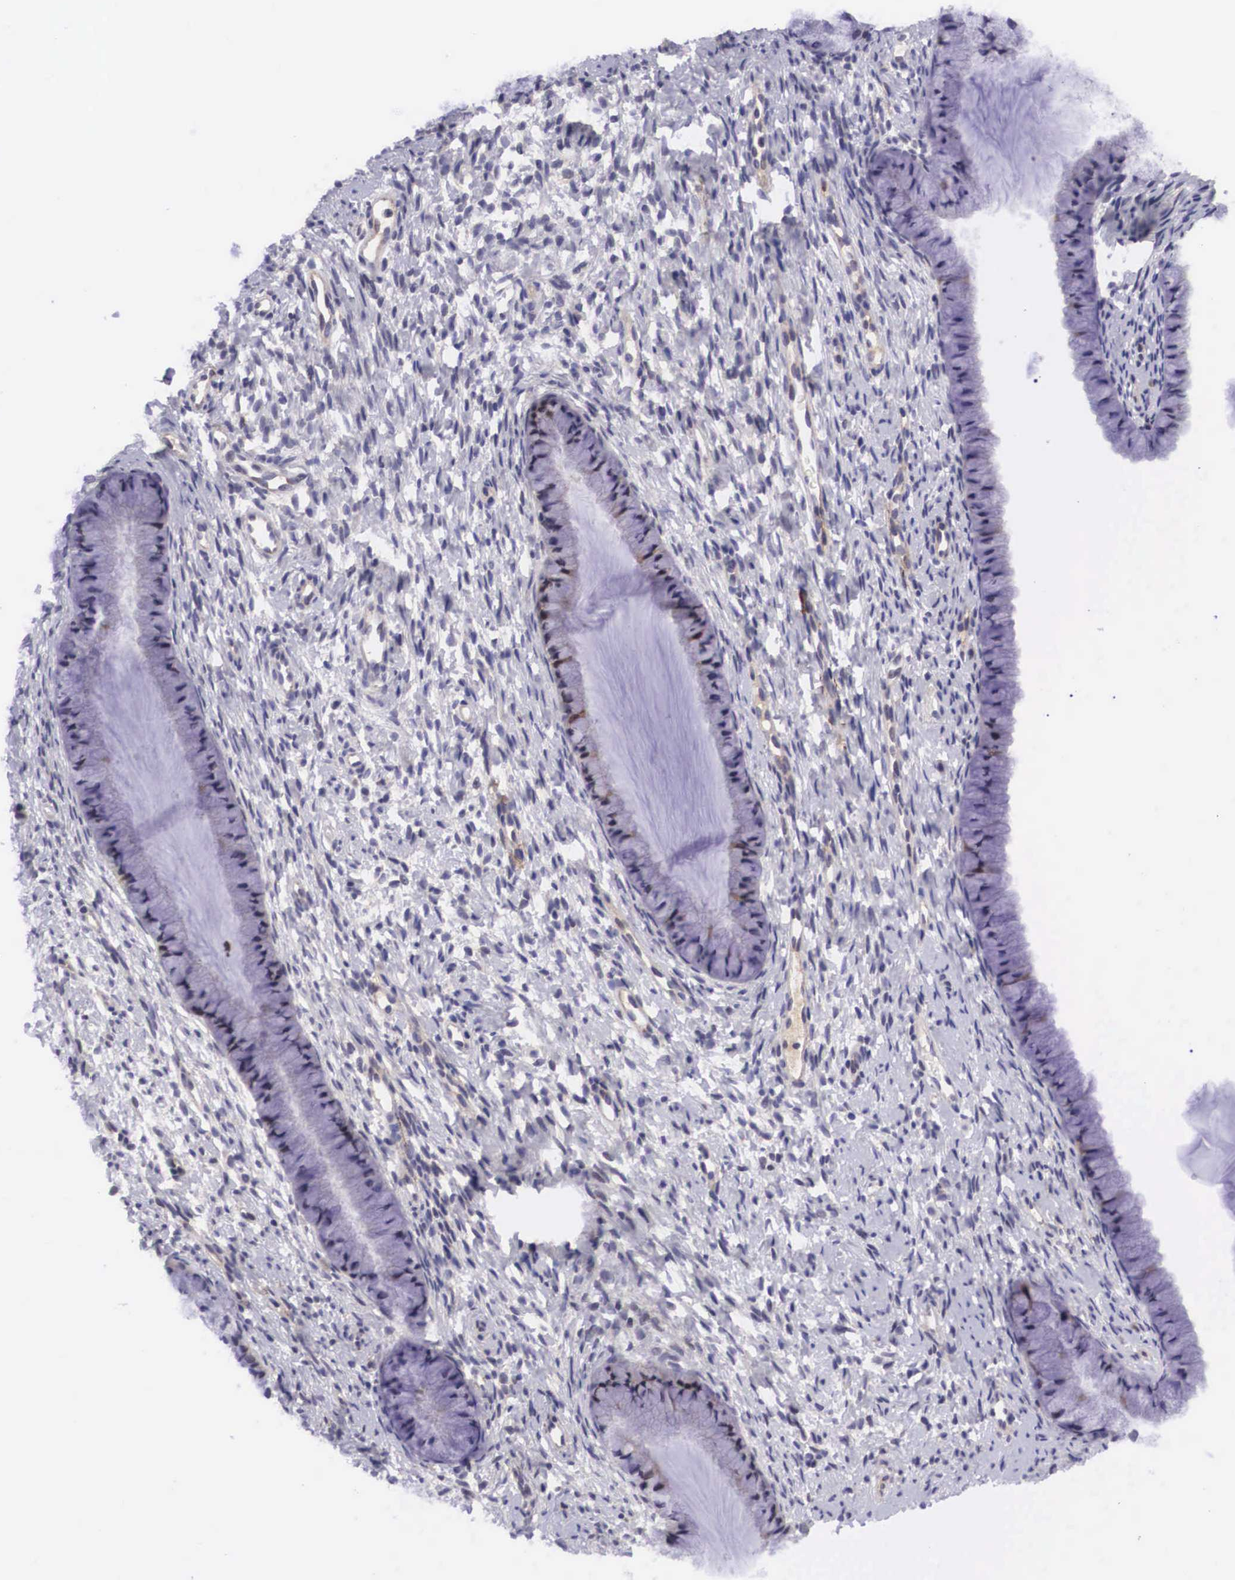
{"staining": {"intensity": "weak", "quantity": "<25%", "location": "cytoplasmic/membranous"}, "tissue": "cervix", "cell_type": "Glandular cells", "image_type": "normal", "snomed": [{"axis": "morphology", "description": "Normal tissue, NOS"}, {"axis": "topography", "description": "Cervix"}], "caption": "Normal cervix was stained to show a protein in brown. There is no significant staining in glandular cells. (Immunohistochemistry (ihc), brightfield microscopy, high magnification).", "gene": "EMID1", "patient": {"sex": "female", "age": 82}}